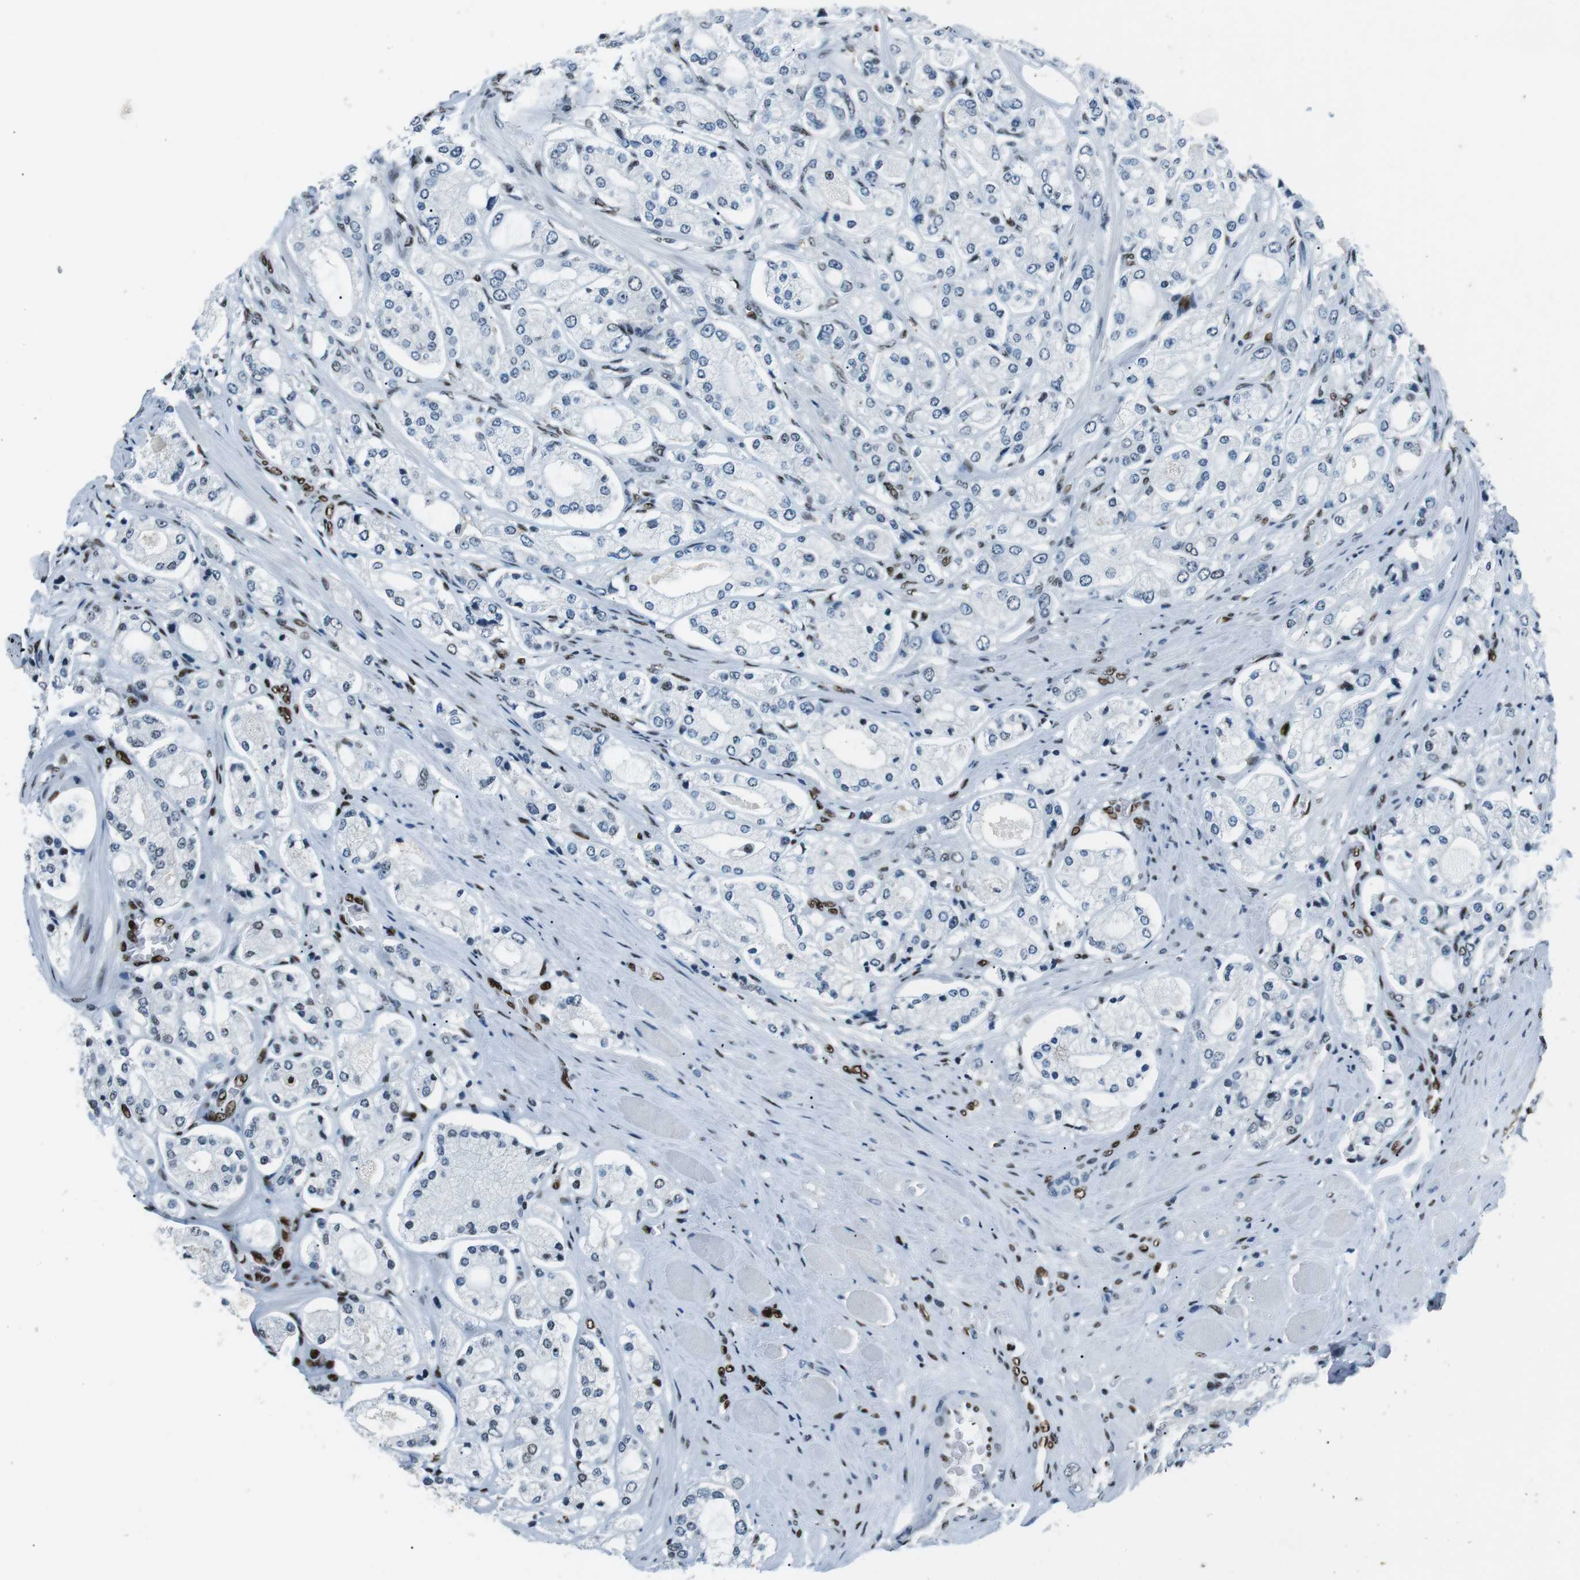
{"staining": {"intensity": "weak", "quantity": "<25%", "location": "nuclear"}, "tissue": "prostate cancer", "cell_type": "Tumor cells", "image_type": "cancer", "snomed": [{"axis": "morphology", "description": "Adenocarcinoma, High grade"}, {"axis": "topography", "description": "Prostate"}], "caption": "Immunohistochemical staining of human adenocarcinoma (high-grade) (prostate) displays no significant staining in tumor cells.", "gene": "PML", "patient": {"sex": "male", "age": 65}}